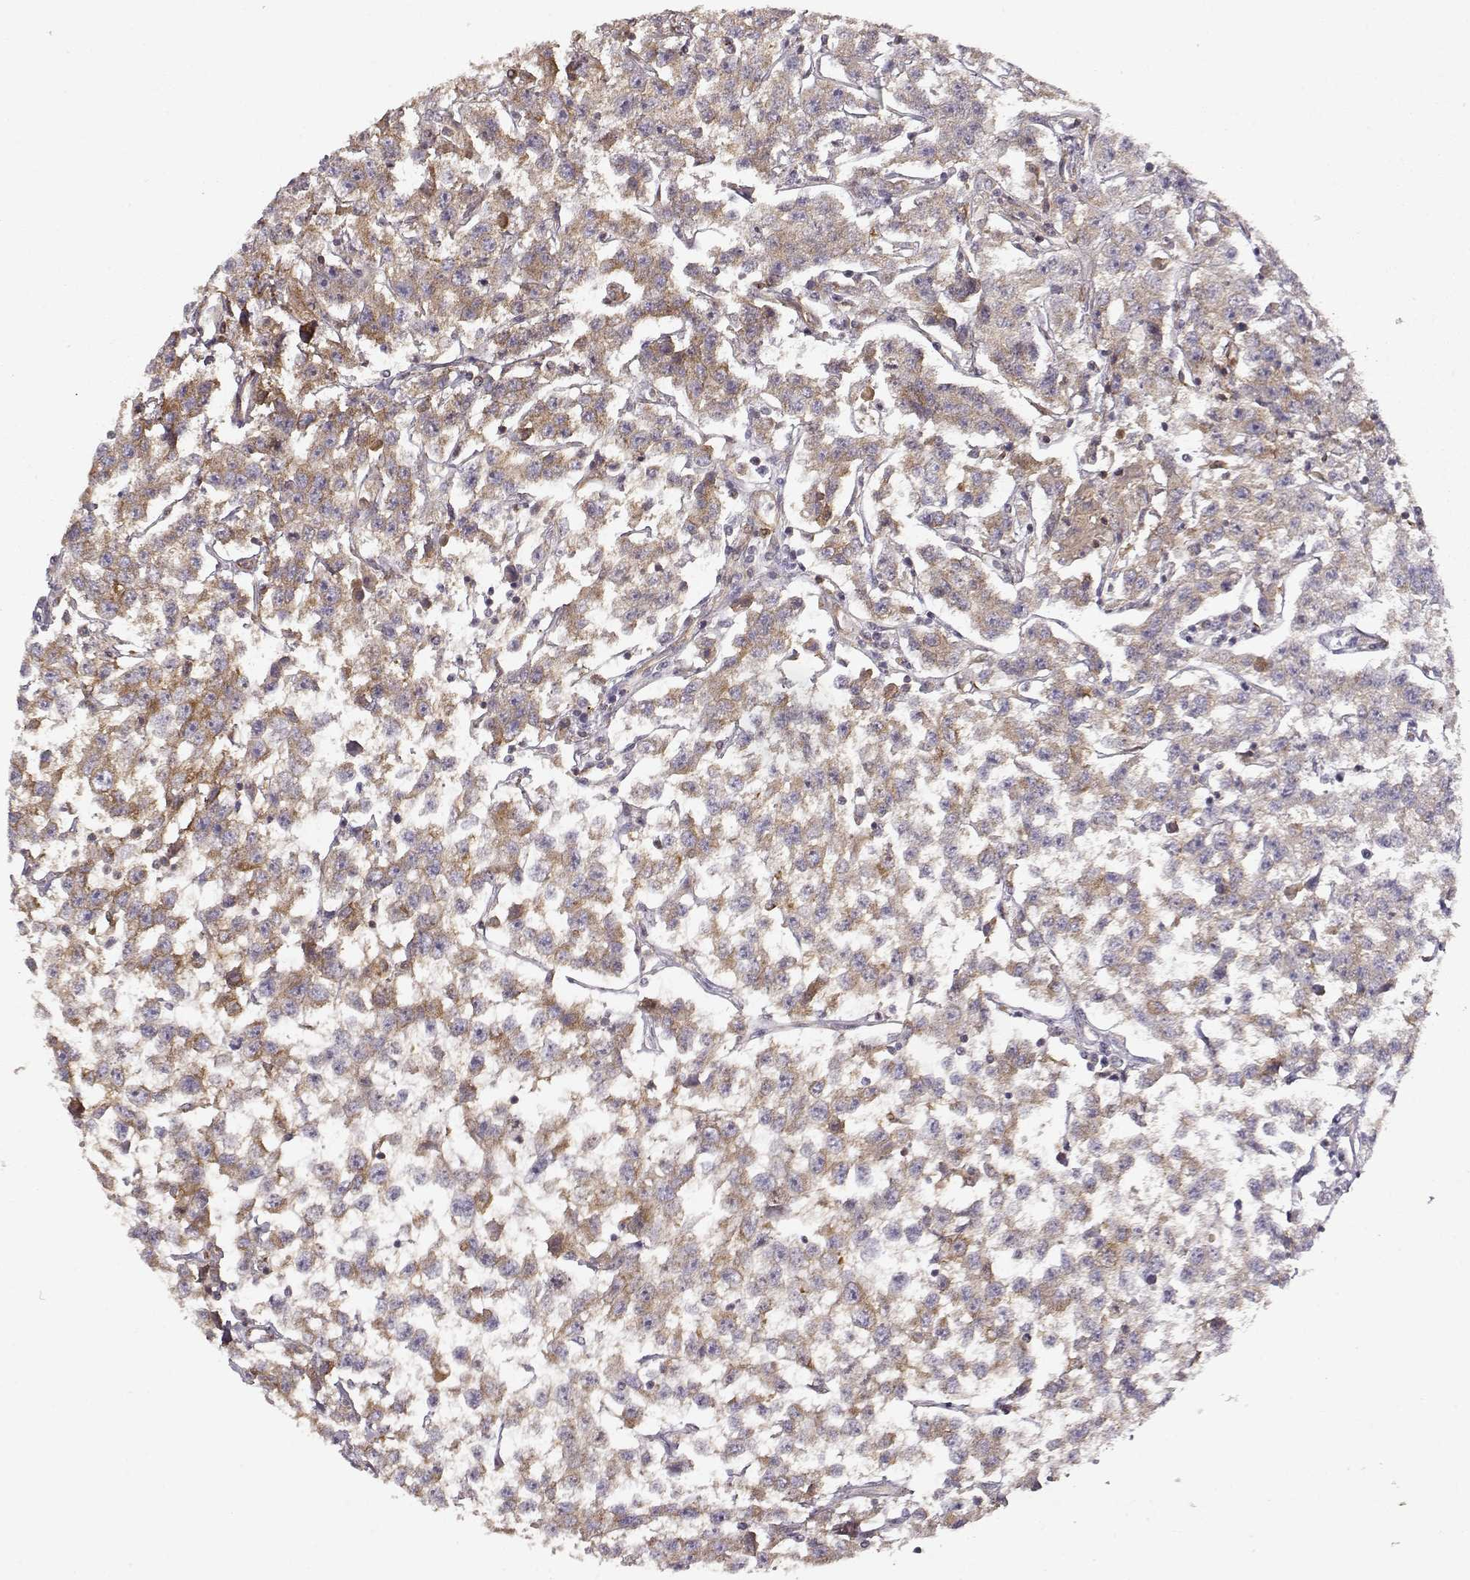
{"staining": {"intensity": "weak", "quantity": ">75%", "location": "cytoplasmic/membranous"}, "tissue": "testis cancer", "cell_type": "Tumor cells", "image_type": "cancer", "snomed": [{"axis": "morphology", "description": "Seminoma, NOS"}, {"axis": "topography", "description": "Testis"}], "caption": "Tumor cells demonstrate low levels of weak cytoplasmic/membranous staining in about >75% of cells in human testis cancer.", "gene": "ARHGEF2", "patient": {"sex": "male", "age": 59}}